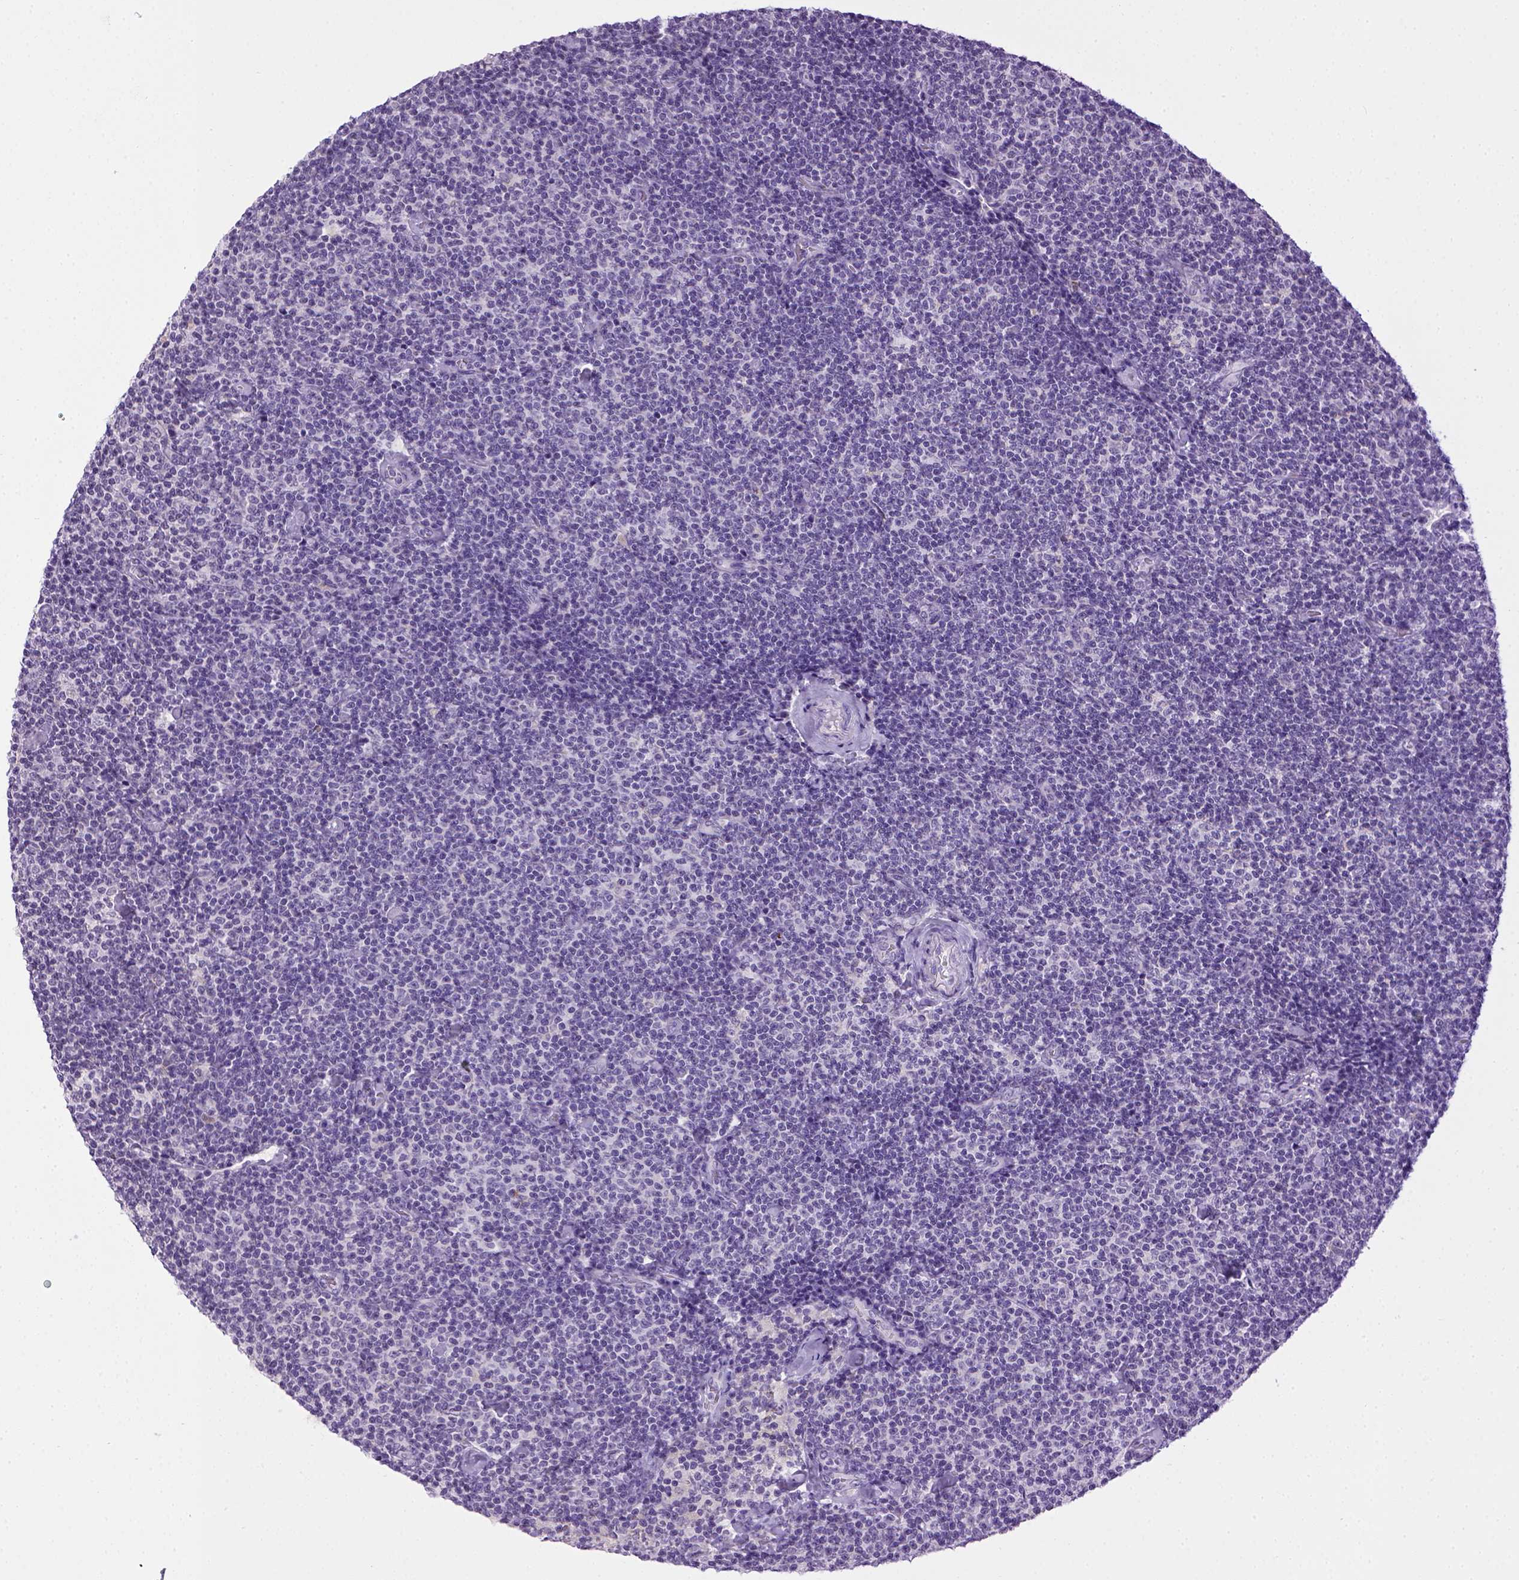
{"staining": {"intensity": "negative", "quantity": "none", "location": "none"}, "tissue": "lymphoma", "cell_type": "Tumor cells", "image_type": "cancer", "snomed": [{"axis": "morphology", "description": "Malignant lymphoma, non-Hodgkin's type, Low grade"}, {"axis": "topography", "description": "Lymph node"}], "caption": "Tumor cells show no significant positivity in low-grade malignant lymphoma, non-Hodgkin's type.", "gene": "CDH1", "patient": {"sex": "male", "age": 81}}